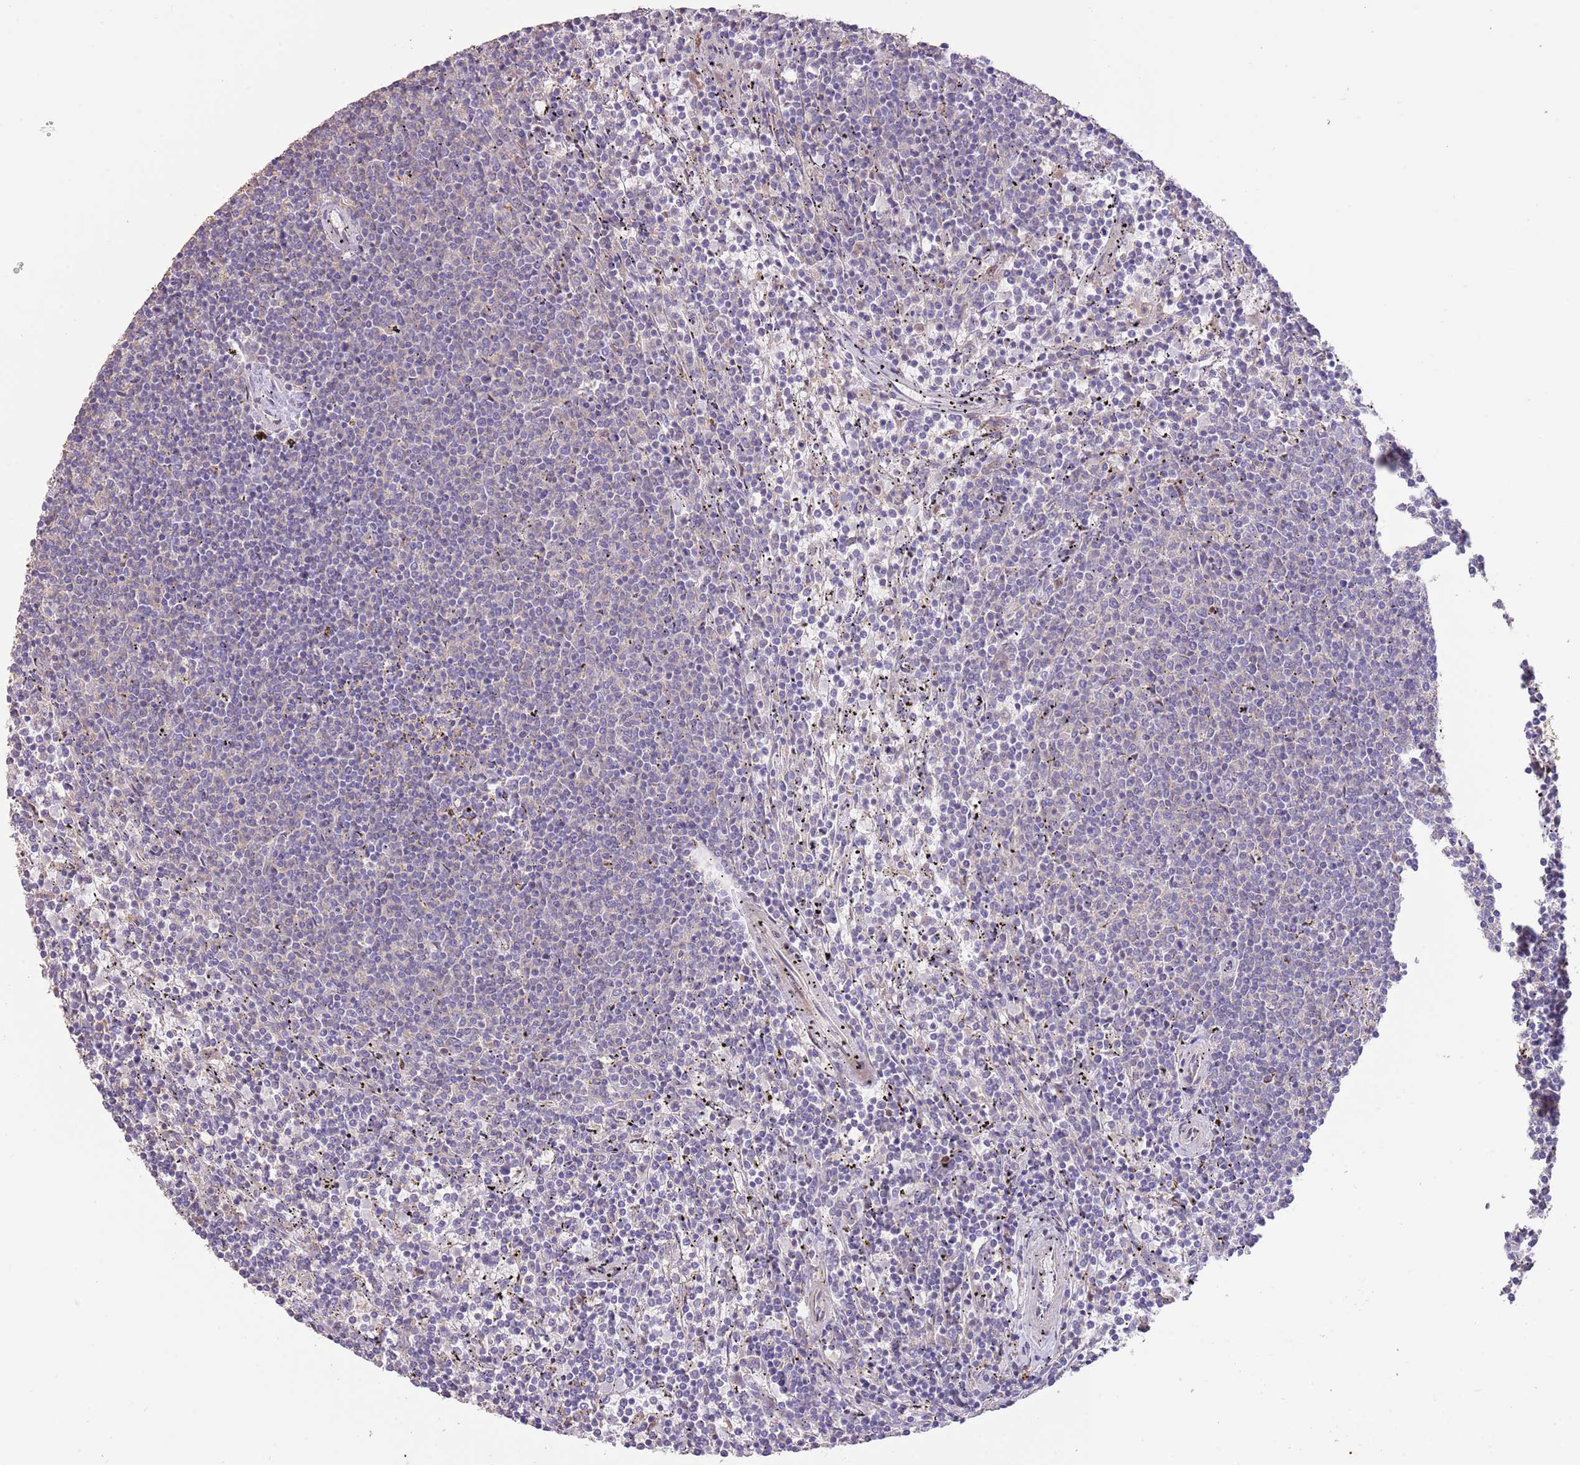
{"staining": {"intensity": "negative", "quantity": "none", "location": "none"}, "tissue": "lymphoma", "cell_type": "Tumor cells", "image_type": "cancer", "snomed": [{"axis": "morphology", "description": "Malignant lymphoma, non-Hodgkin's type, Low grade"}, {"axis": "topography", "description": "Spleen"}], "caption": "A high-resolution histopathology image shows immunohistochemistry staining of malignant lymphoma, non-Hodgkin's type (low-grade), which reveals no significant positivity in tumor cells. The staining was performed using DAB to visualize the protein expression in brown, while the nuclei were stained in blue with hematoxylin (Magnification: 20x).", "gene": "SFTPA1", "patient": {"sex": "female", "age": 50}}